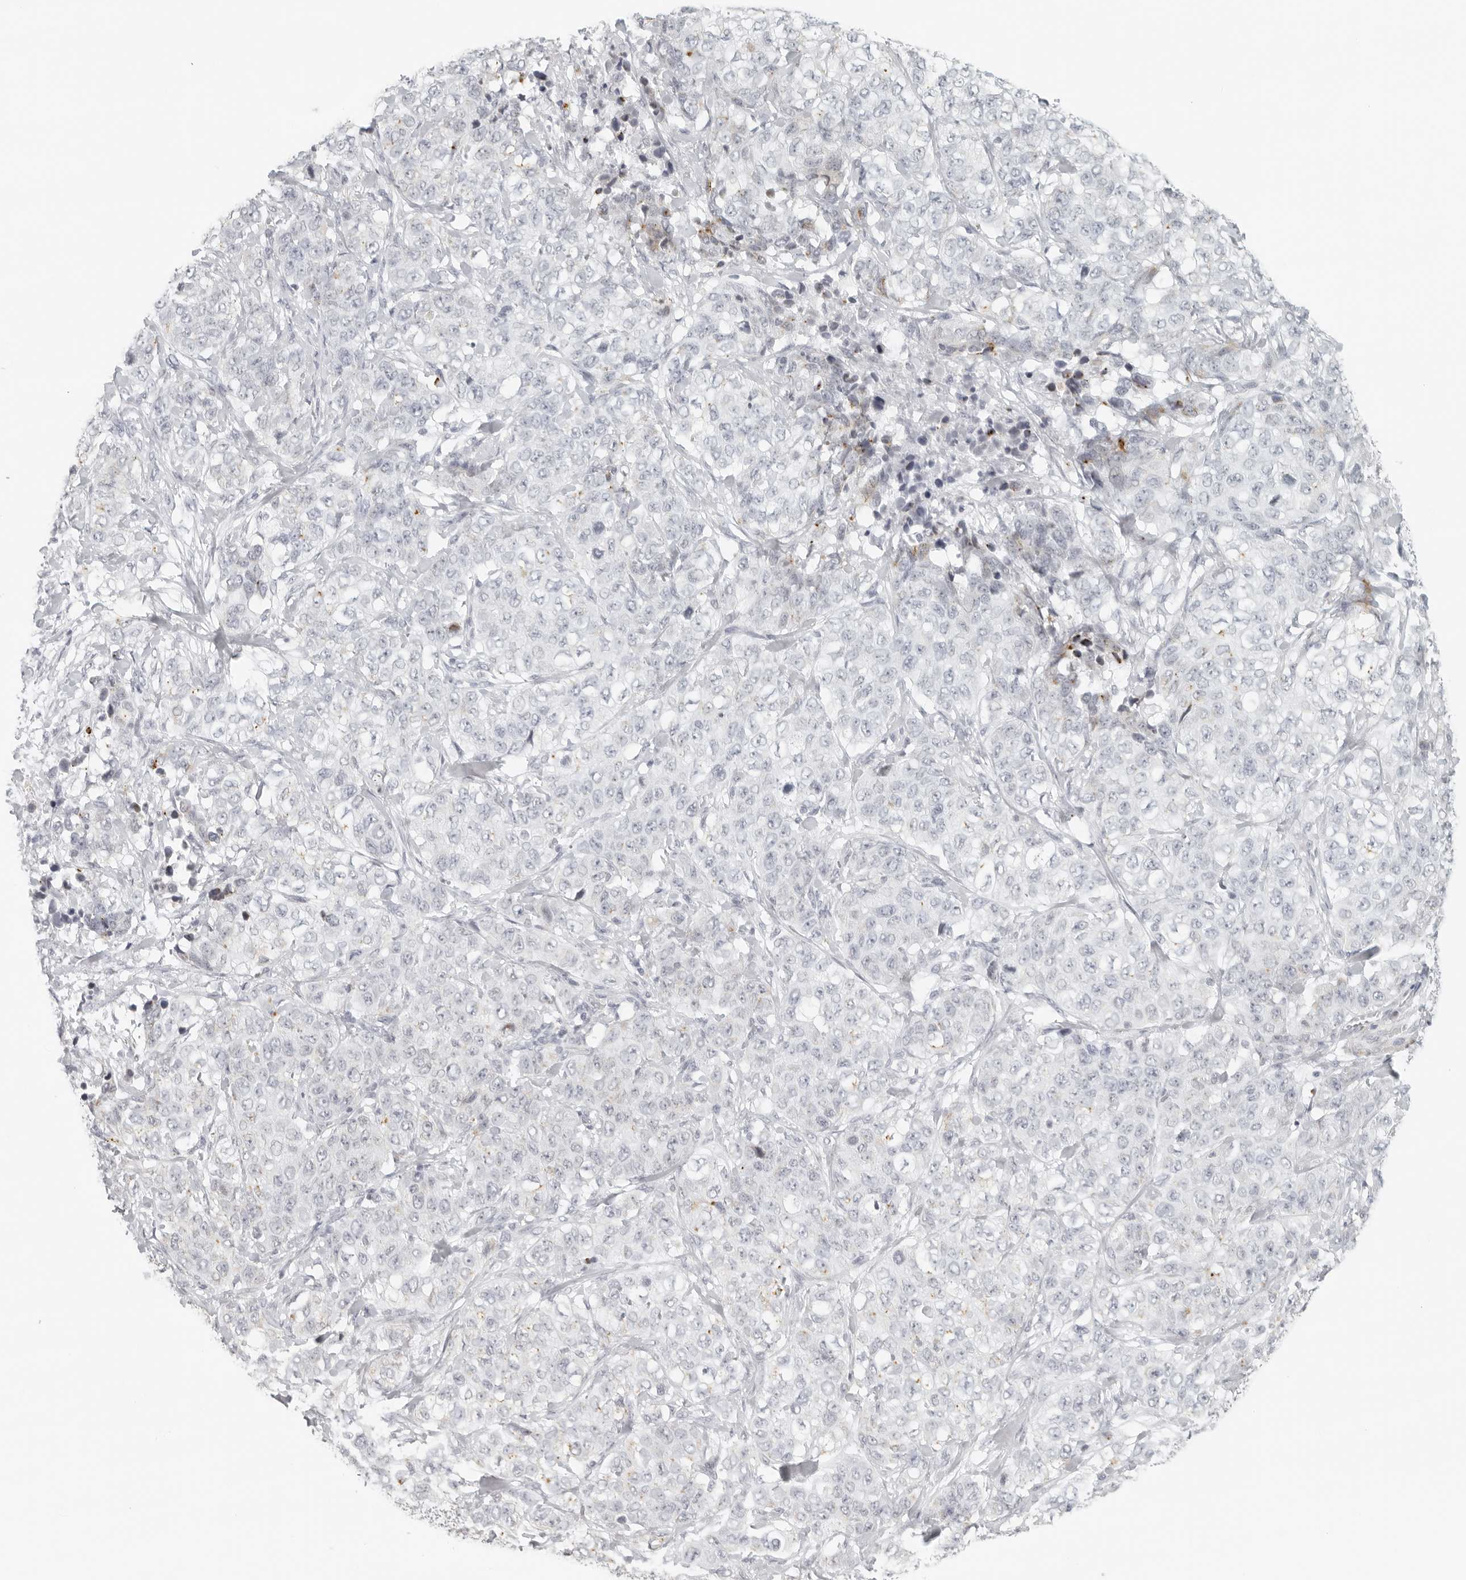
{"staining": {"intensity": "negative", "quantity": "none", "location": "none"}, "tissue": "stomach cancer", "cell_type": "Tumor cells", "image_type": "cancer", "snomed": [{"axis": "morphology", "description": "Adenocarcinoma, NOS"}, {"axis": "topography", "description": "Stomach"}], "caption": "Image shows no protein expression in tumor cells of stomach adenocarcinoma tissue.", "gene": "RPS6KC1", "patient": {"sex": "male", "age": 48}}